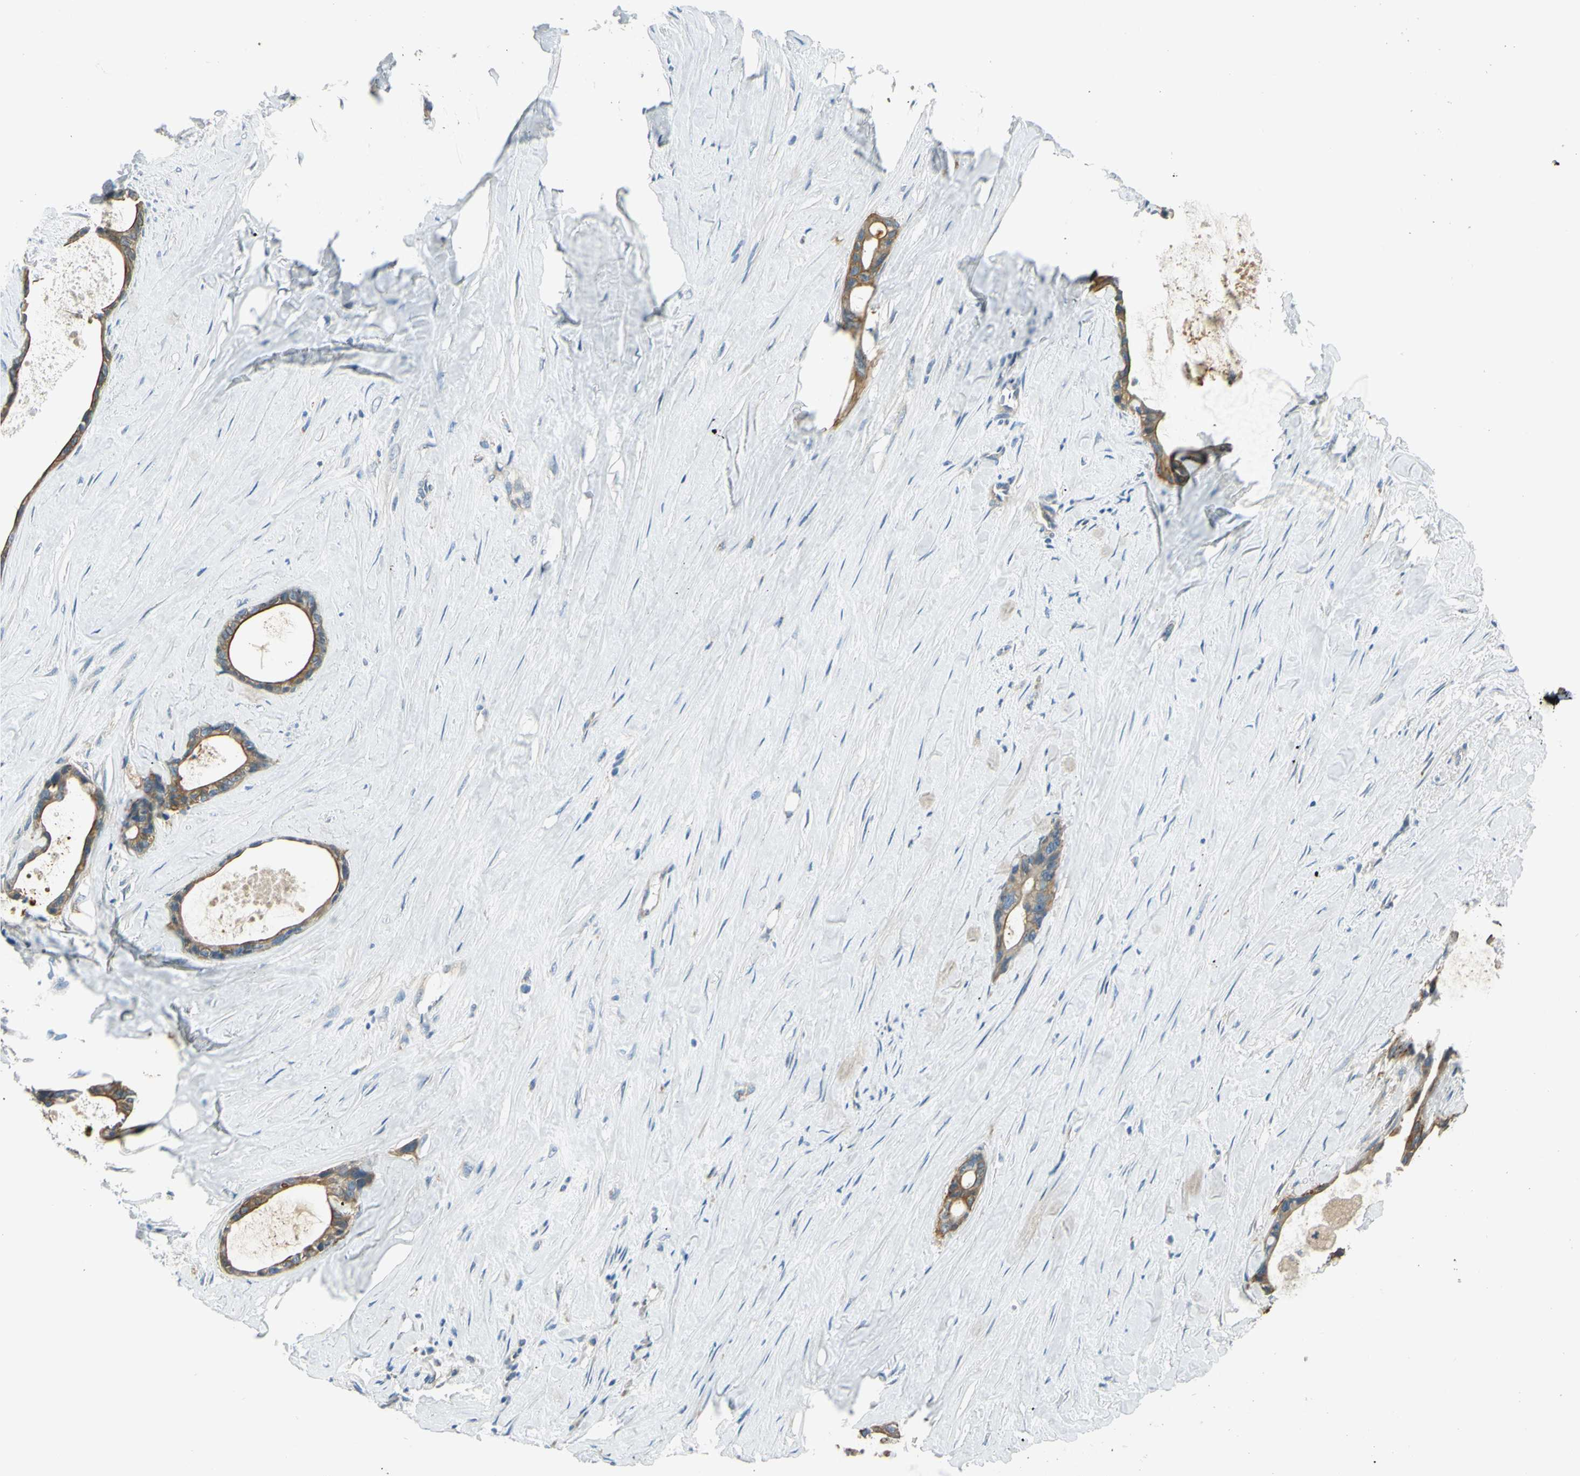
{"staining": {"intensity": "moderate", "quantity": ">75%", "location": "cytoplasmic/membranous"}, "tissue": "liver cancer", "cell_type": "Tumor cells", "image_type": "cancer", "snomed": [{"axis": "morphology", "description": "Cholangiocarcinoma"}, {"axis": "topography", "description": "Liver"}], "caption": "High-magnification brightfield microscopy of liver cancer stained with DAB (3,3'-diaminobenzidine) (brown) and counterstained with hematoxylin (blue). tumor cells exhibit moderate cytoplasmic/membranous positivity is appreciated in about>75% of cells.", "gene": "LAMA3", "patient": {"sex": "female", "age": 55}}